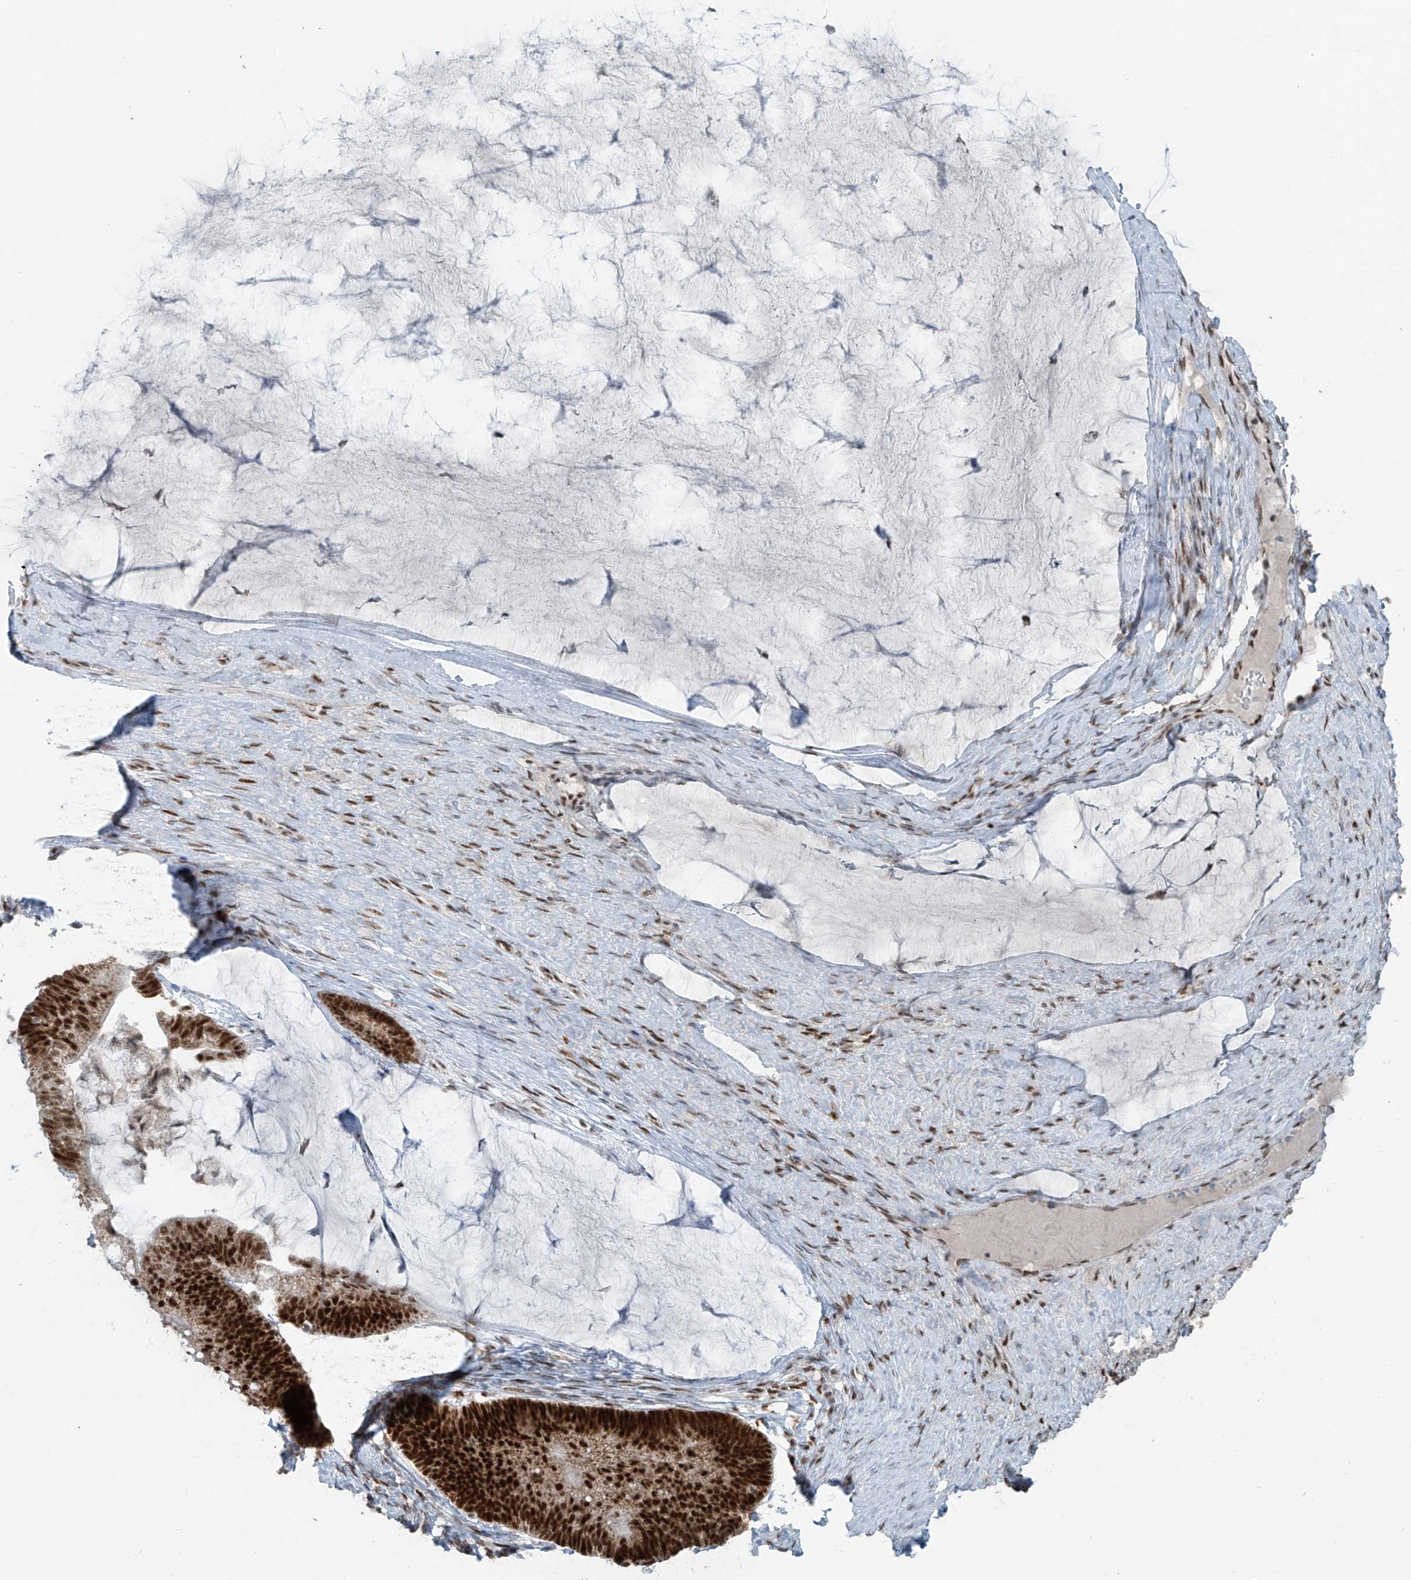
{"staining": {"intensity": "strong", "quantity": ">75%", "location": "nuclear"}, "tissue": "ovarian cancer", "cell_type": "Tumor cells", "image_type": "cancer", "snomed": [{"axis": "morphology", "description": "Cystadenocarcinoma, mucinous, NOS"}, {"axis": "topography", "description": "Ovary"}], "caption": "Human ovarian cancer stained for a protein (brown) shows strong nuclear positive expression in about >75% of tumor cells.", "gene": "WRNIP1", "patient": {"sex": "female", "age": 61}}